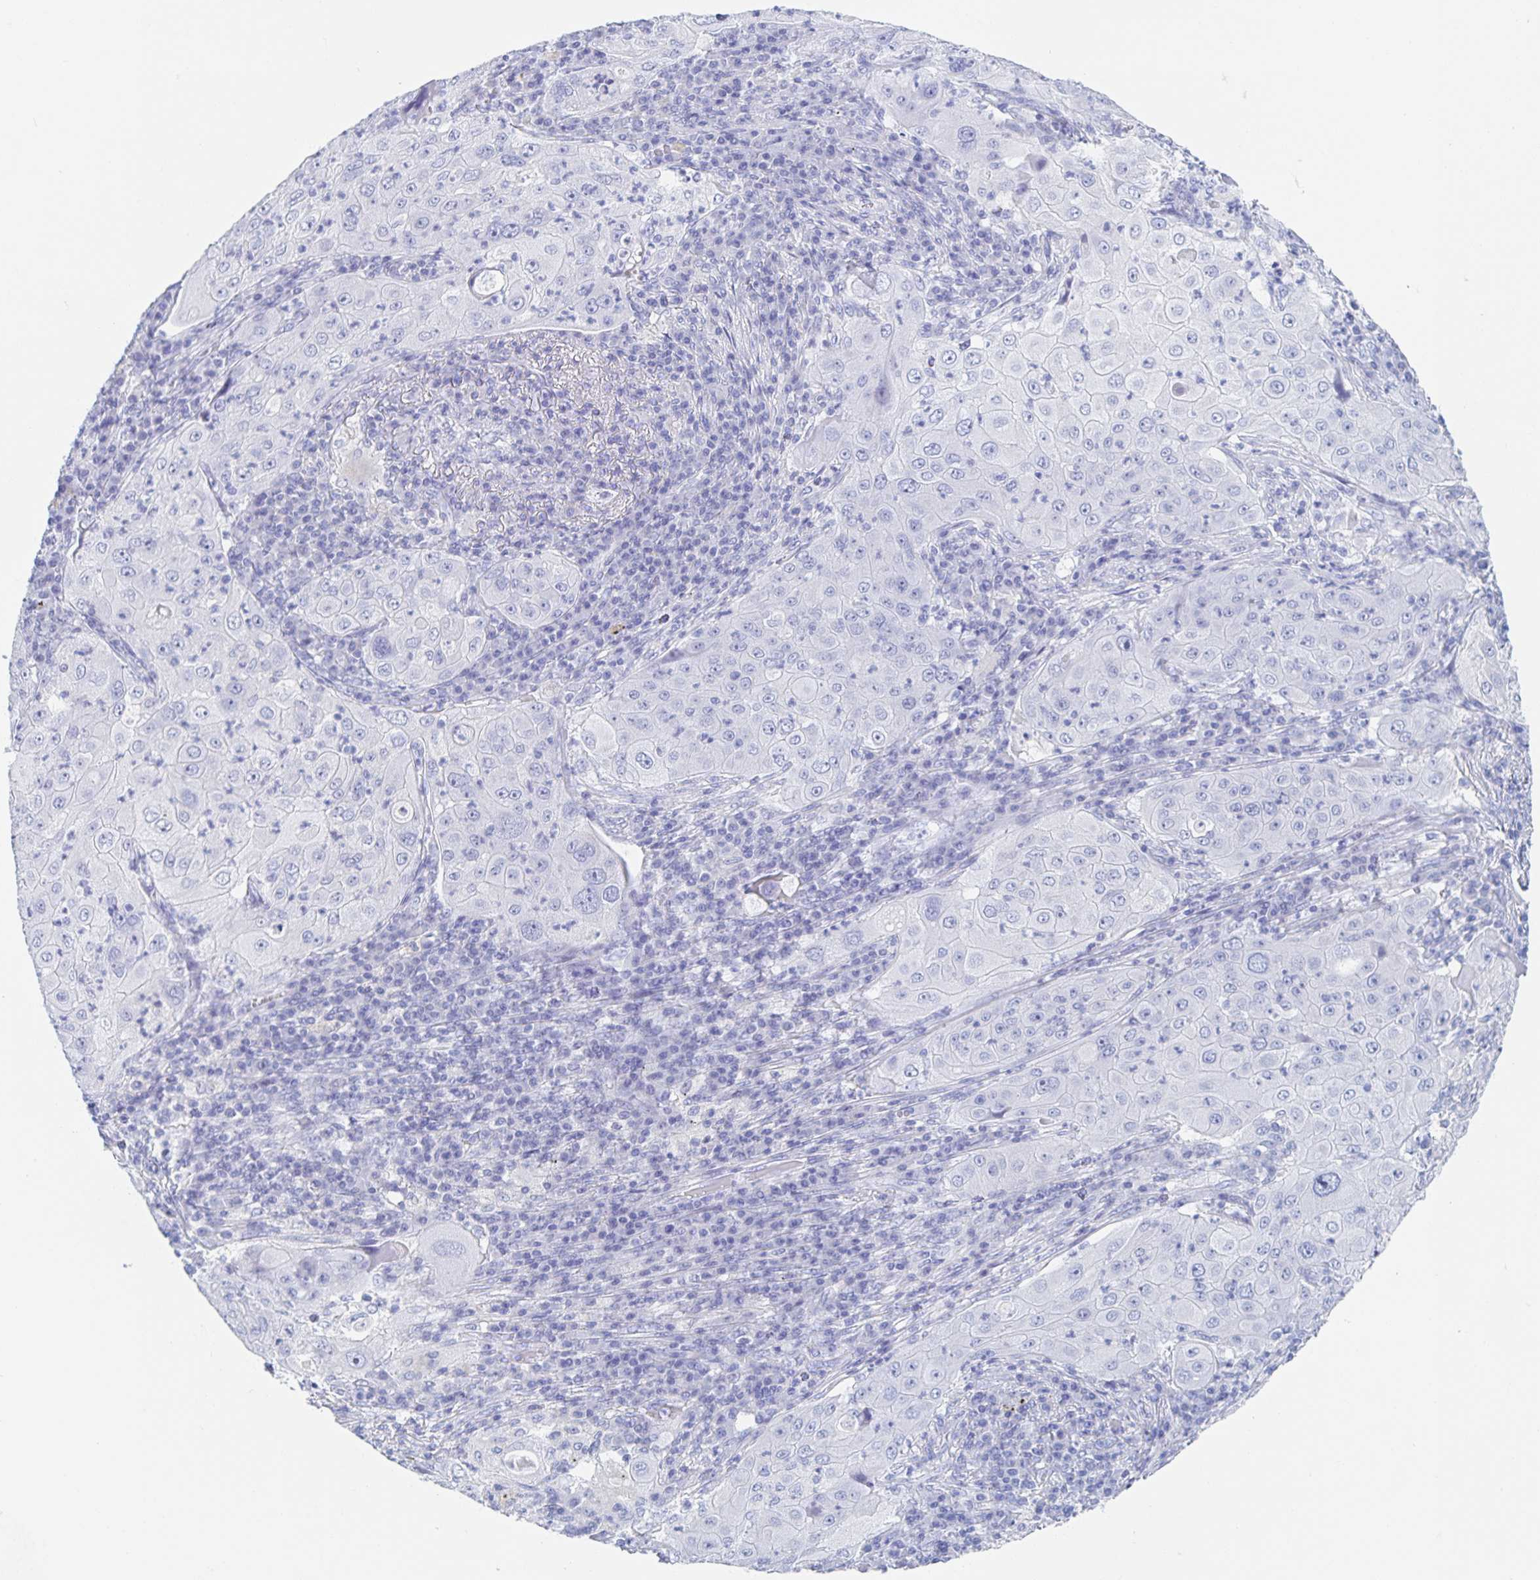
{"staining": {"intensity": "negative", "quantity": "none", "location": "none"}, "tissue": "lung cancer", "cell_type": "Tumor cells", "image_type": "cancer", "snomed": [{"axis": "morphology", "description": "Squamous cell carcinoma, NOS"}, {"axis": "topography", "description": "Lung"}], "caption": "DAB (3,3'-diaminobenzidine) immunohistochemical staining of human lung cancer (squamous cell carcinoma) displays no significant positivity in tumor cells. The staining is performed using DAB (3,3'-diaminobenzidine) brown chromogen with nuclei counter-stained in using hematoxylin.", "gene": "DMBT1", "patient": {"sex": "female", "age": 59}}